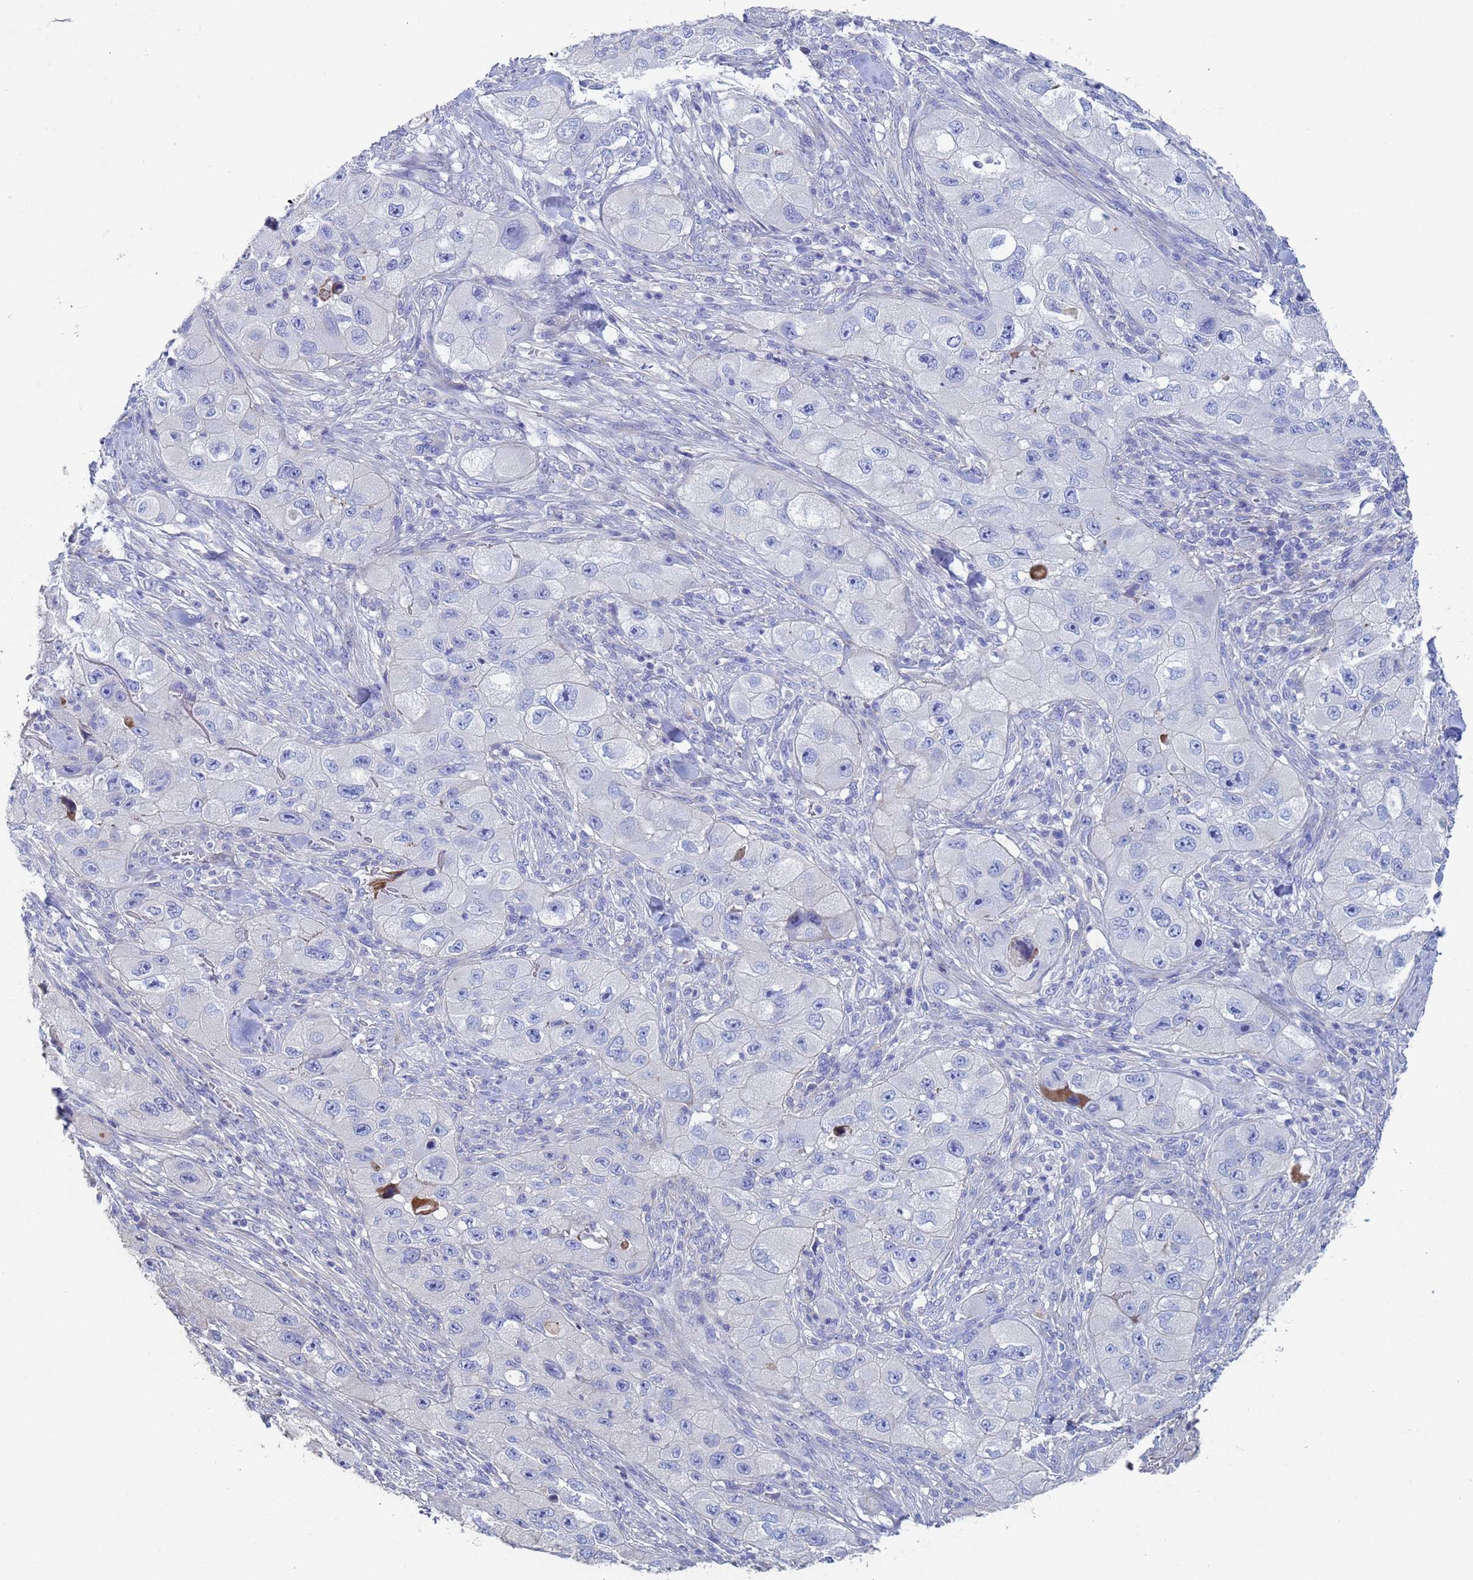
{"staining": {"intensity": "negative", "quantity": "none", "location": "none"}, "tissue": "skin cancer", "cell_type": "Tumor cells", "image_type": "cancer", "snomed": [{"axis": "morphology", "description": "Squamous cell carcinoma, NOS"}, {"axis": "topography", "description": "Skin"}, {"axis": "topography", "description": "Subcutis"}], "caption": "DAB immunohistochemical staining of human skin squamous cell carcinoma exhibits no significant positivity in tumor cells.", "gene": "ABCA8", "patient": {"sex": "male", "age": 73}}